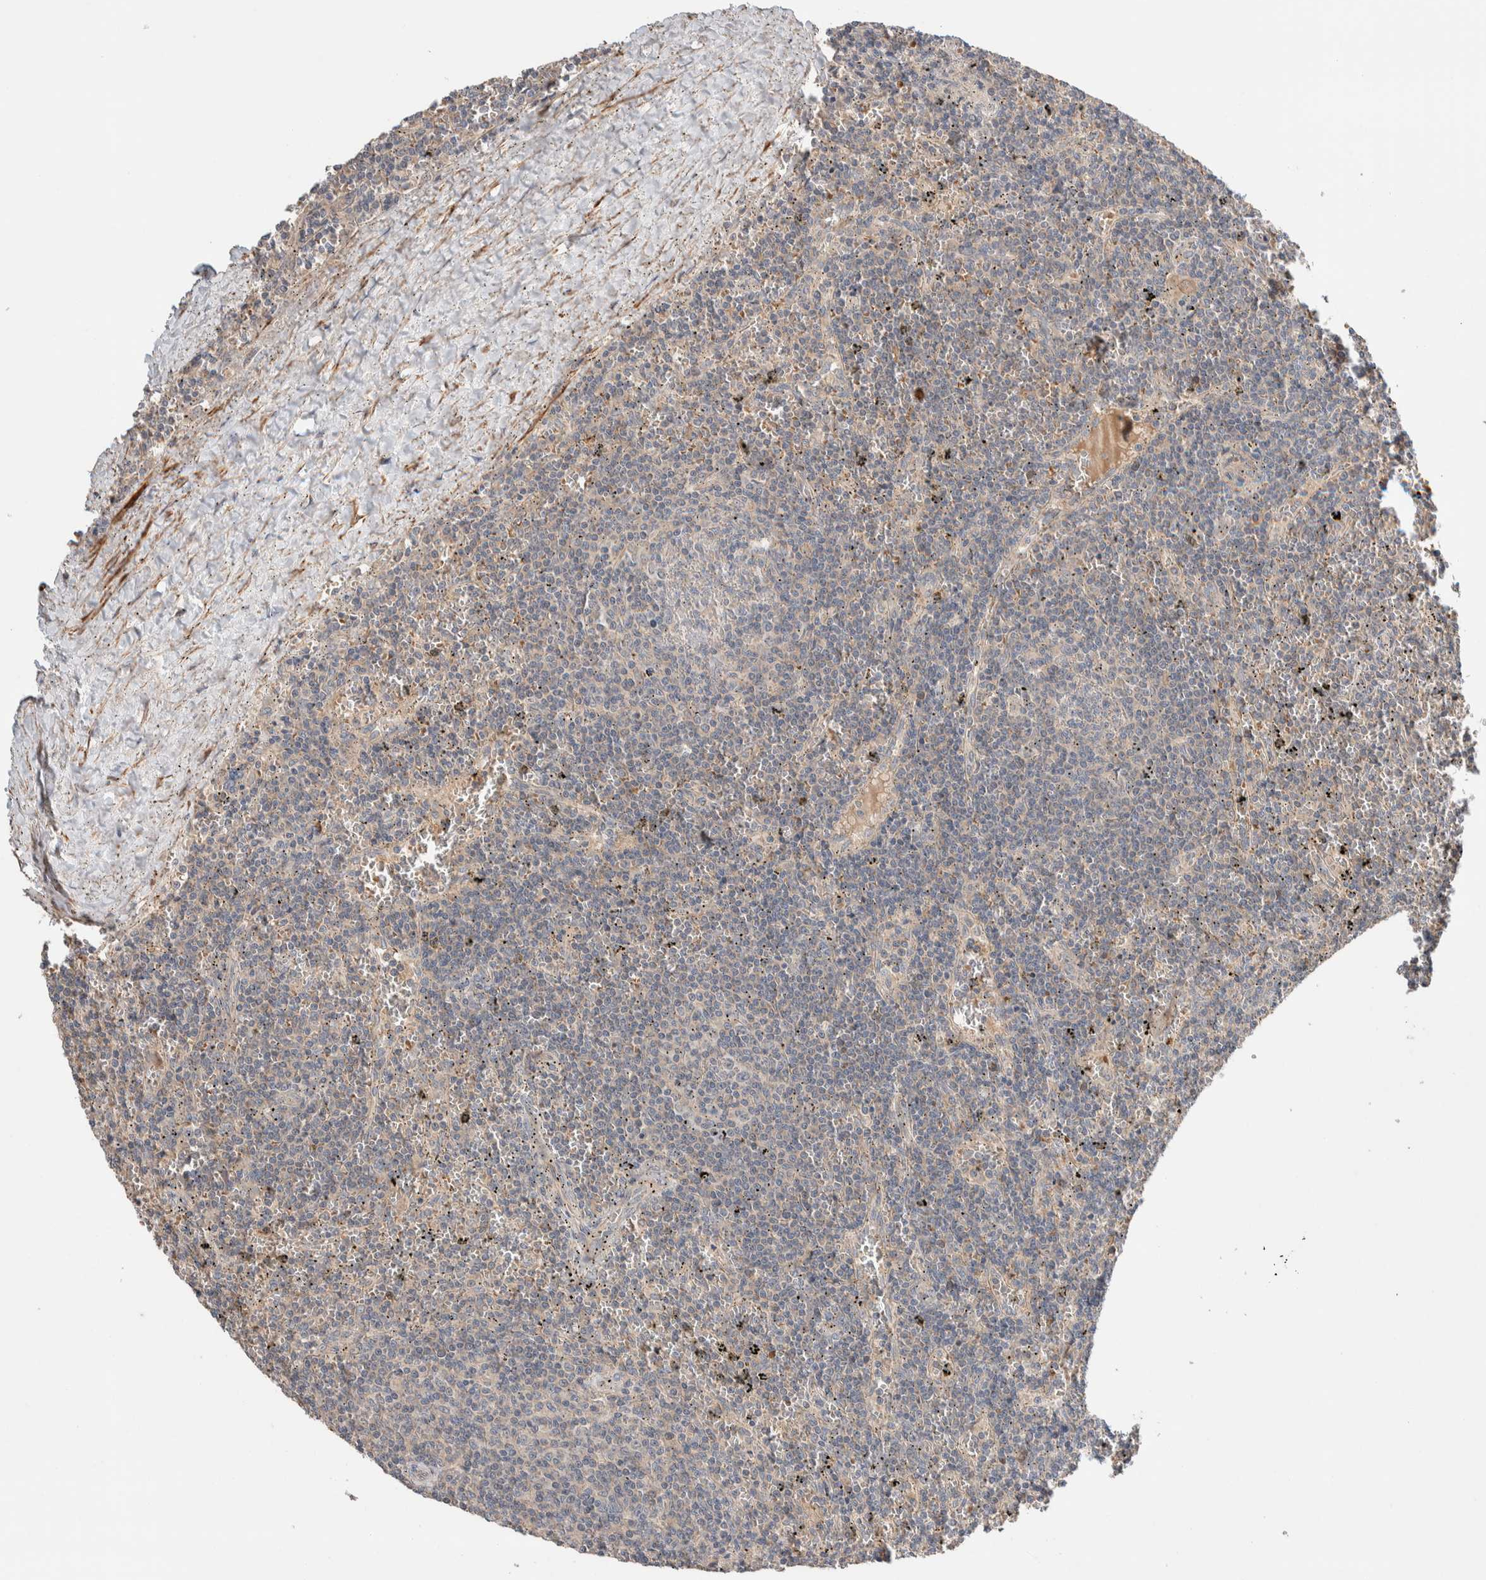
{"staining": {"intensity": "negative", "quantity": "none", "location": "none"}, "tissue": "lymphoma", "cell_type": "Tumor cells", "image_type": "cancer", "snomed": [{"axis": "morphology", "description": "Malignant lymphoma, non-Hodgkin's type, Low grade"}, {"axis": "topography", "description": "Spleen"}], "caption": "The image exhibits no staining of tumor cells in lymphoma.", "gene": "WDR91", "patient": {"sex": "female", "age": 50}}